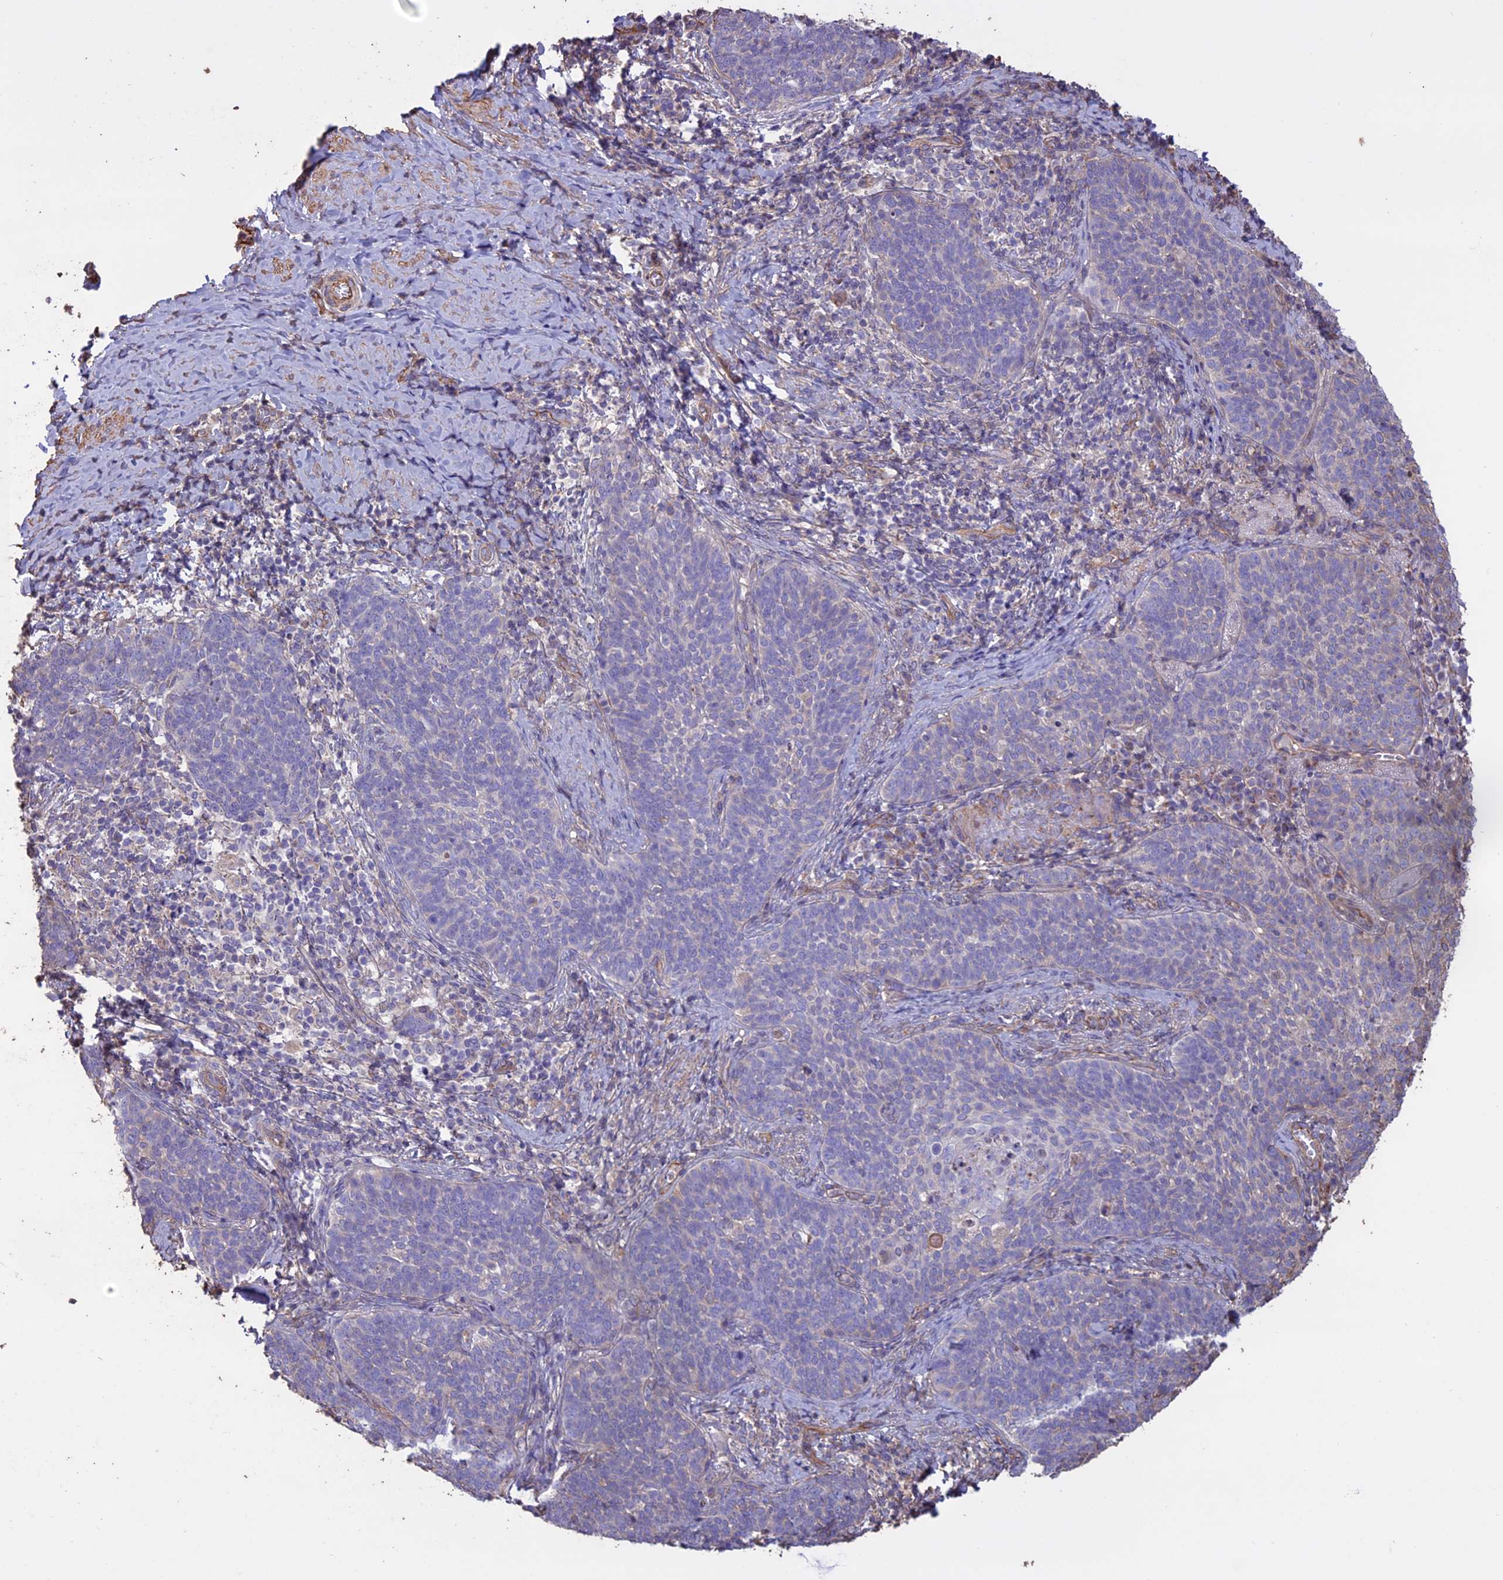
{"staining": {"intensity": "negative", "quantity": "none", "location": "none"}, "tissue": "cervical cancer", "cell_type": "Tumor cells", "image_type": "cancer", "snomed": [{"axis": "morphology", "description": "Normal tissue, NOS"}, {"axis": "morphology", "description": "Squamous cell carcinoma, NOS"}, {"axis": "topography", "description": "Cervix"}], "caption": "An image of human cervical squamous cell carcinoma is negative for staining in tumor cells.", "gene": "CCDC148", "patient": {"sex": "female", "age": 39}}